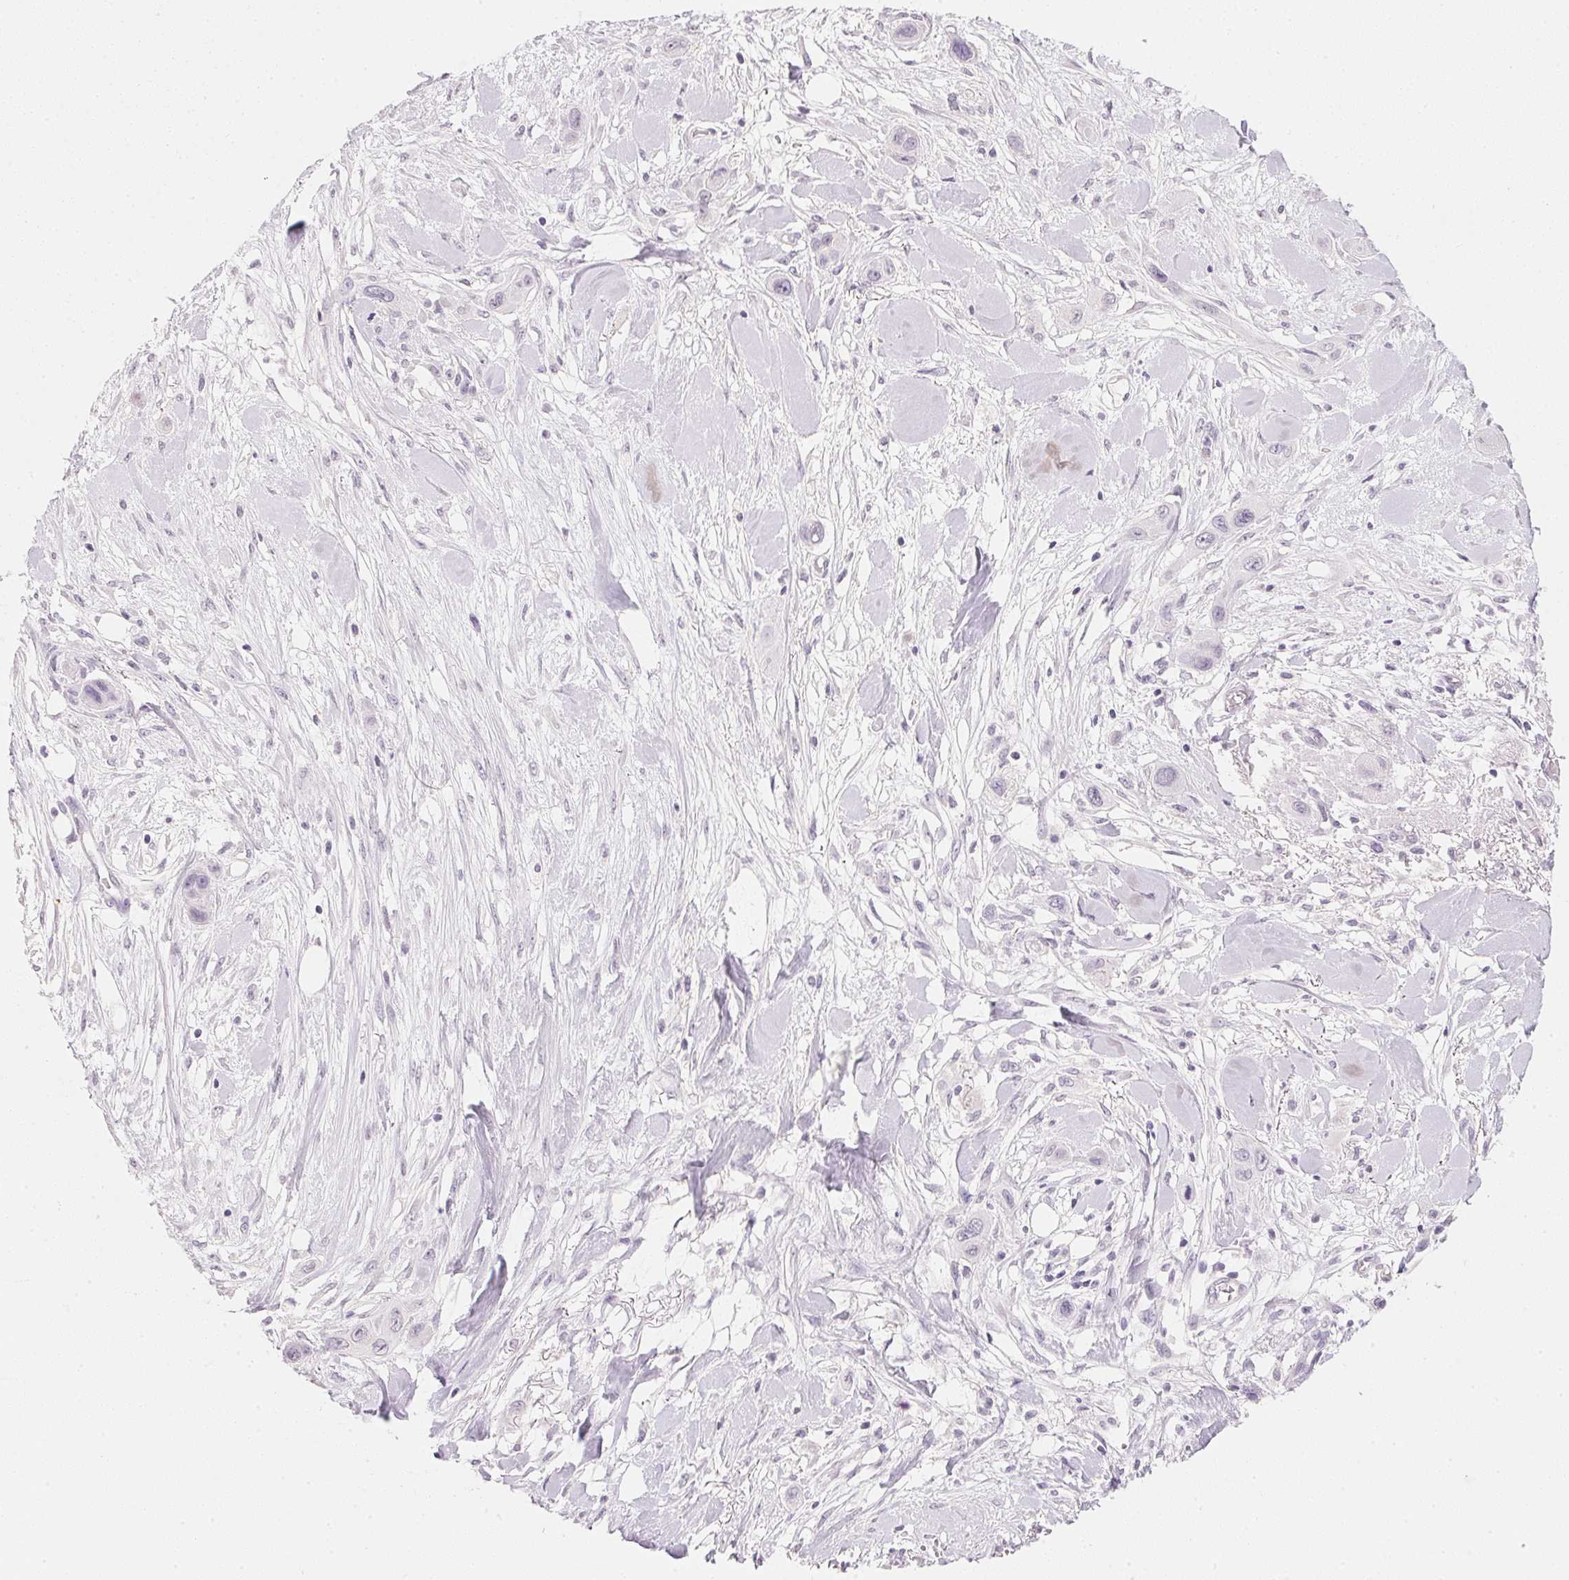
{"staining": {"intensity": "negative", "quantity": "none", "location": "none"}, "tissue": "skin cancer", "cell_type": "Tumor cells", "image_type": "cancer", "snomed": [{"axis": "morphology", "description": "Squamous cell carcinoma, NOS"}, {"axis": "topography", "description": "Skin"}], "caption": "Image shows no significant protein staining in tumor cells of skin cancer (squamous cell carcinoma). (Brightfield microscopy of DAB (3,3'-diaminobenzidine) immunohistochemistry (IHC) at high magnification).", "gene": "IGFBP1", "patient": {"sex": "male", "age": 79}}